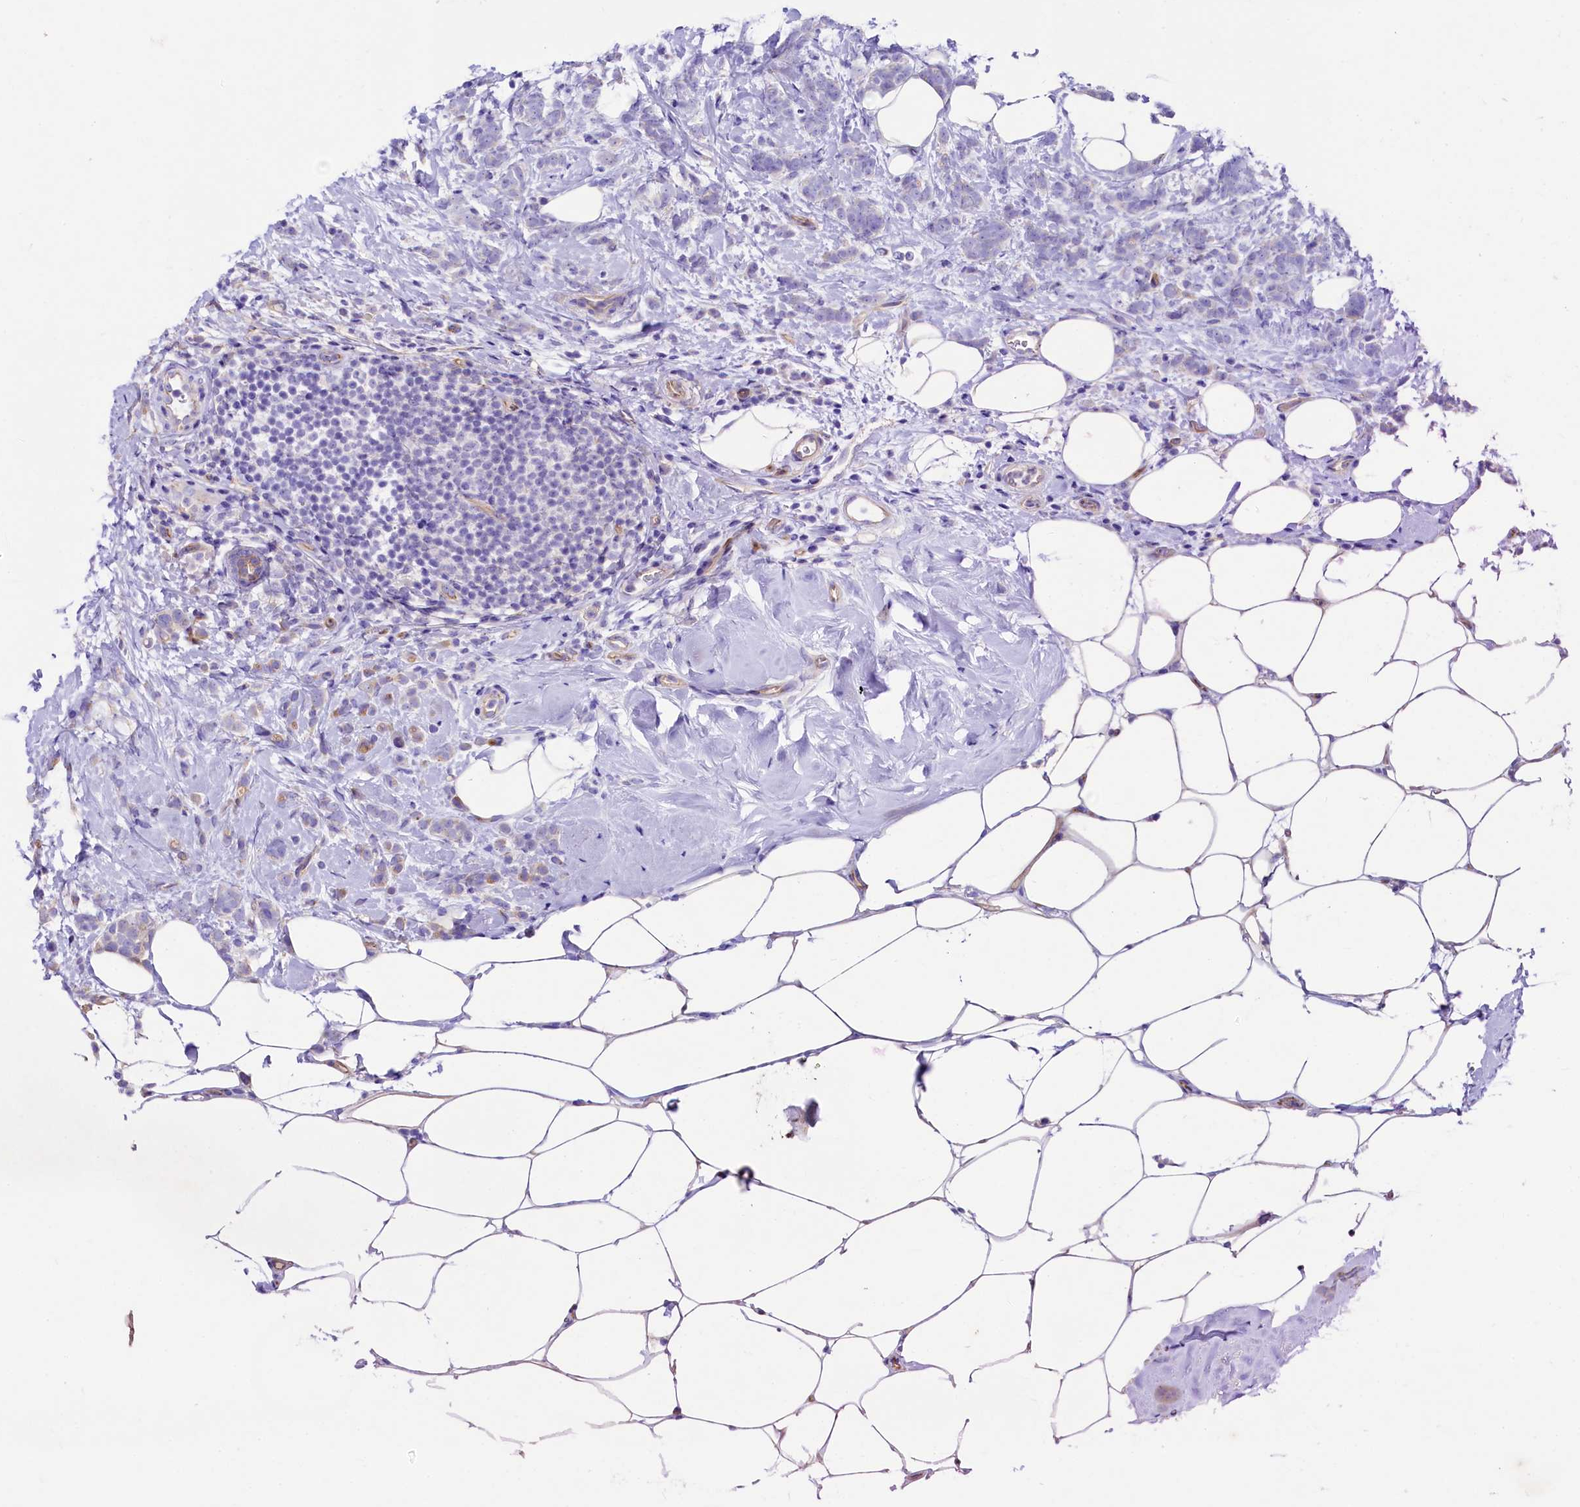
{"staining": {"intensity": "negative", "quantity": "none", "location": "none"}, "tissue": "breast cancer", "cell_type": "Tumor cells", "image_type": "cancer", "snomed": [{"axis": "morphology", "description": "Lobular carcinoma"}, {"axis": "topography", "description": "Breast"}], "caption": "Lobular carcinoma (breast) was stained to show a protein in brown. There is no significant expression in tumor cells.", "gene": "SLF1", "patient": {"sex": "female", "age": 58}}